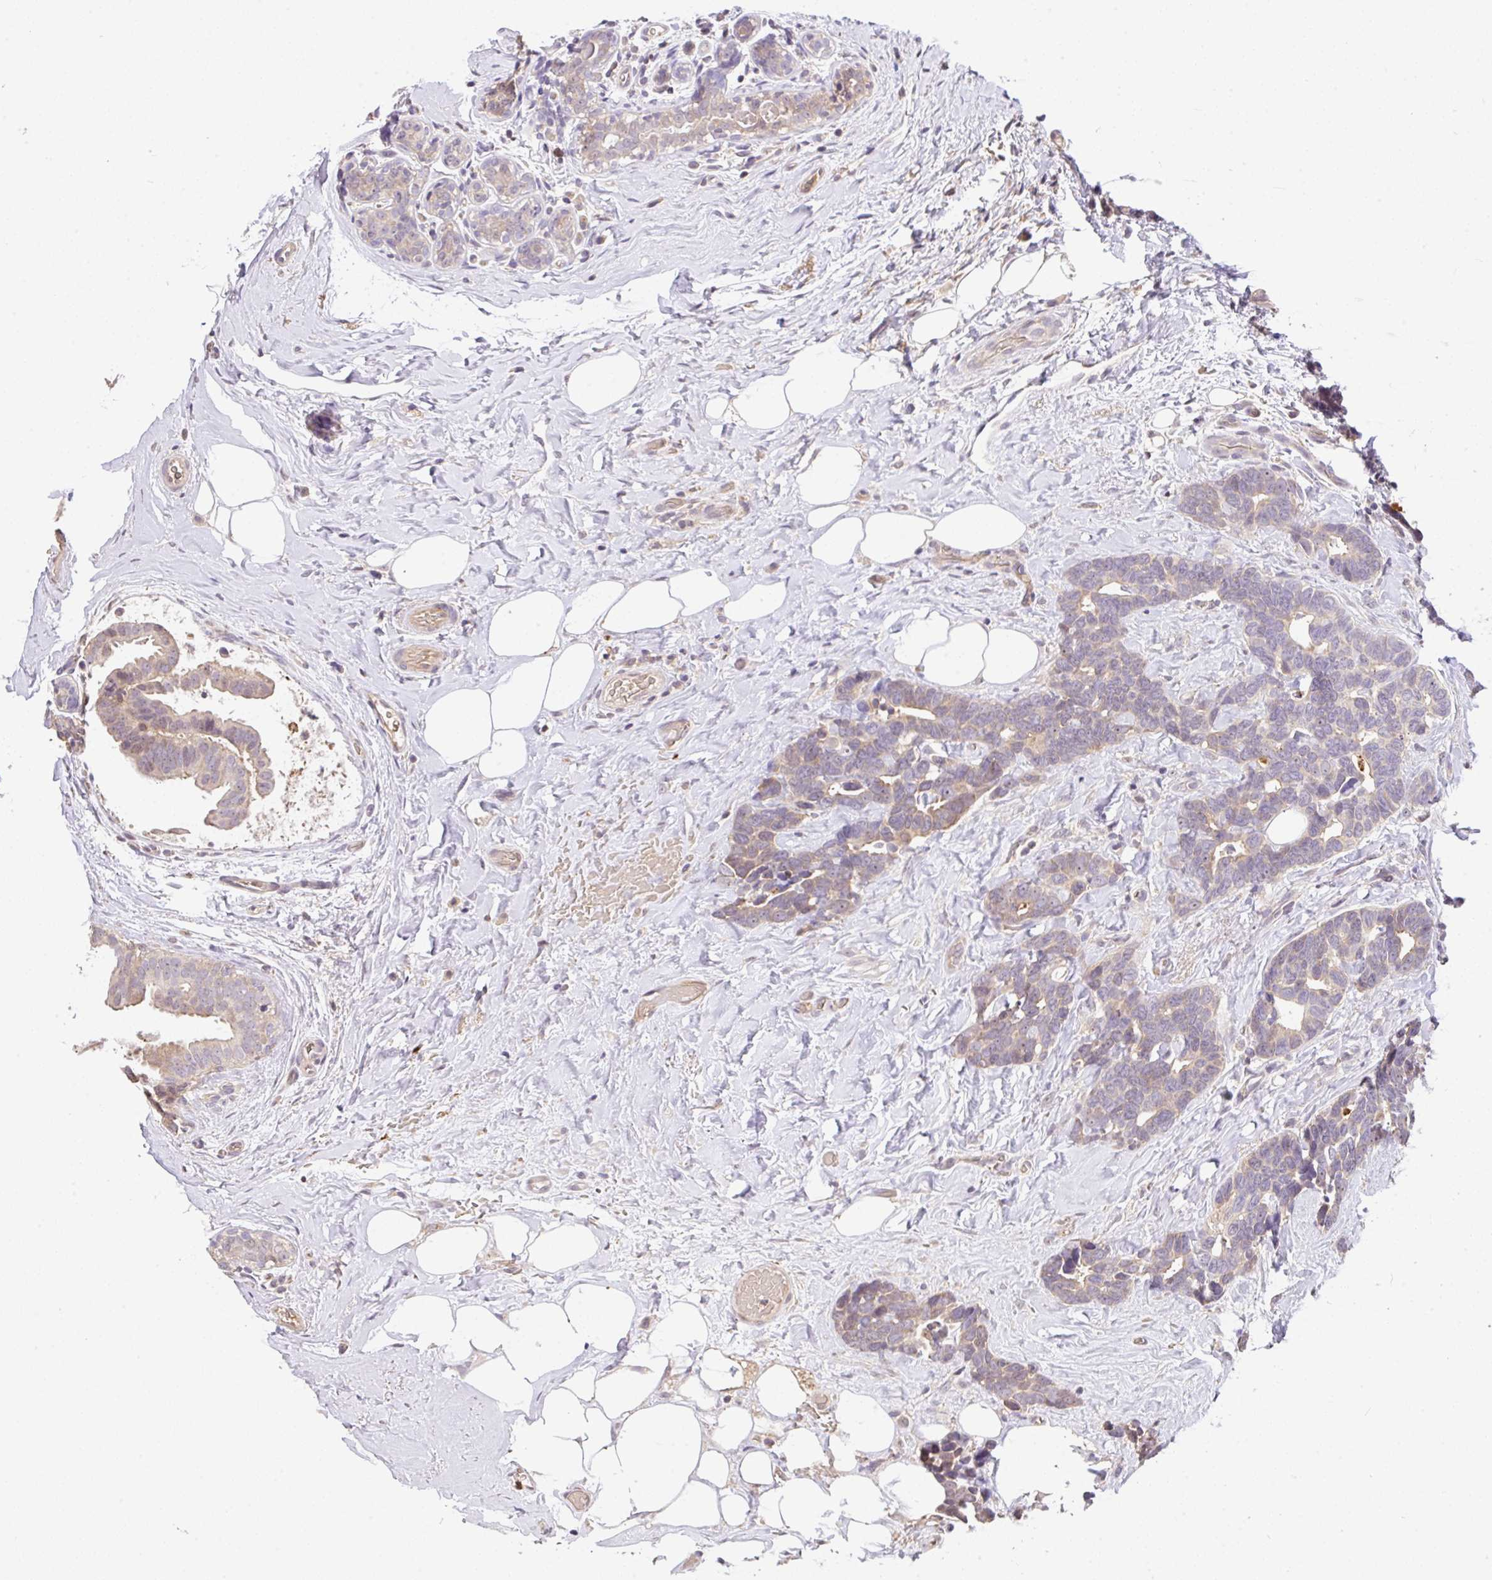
{"staining": {"intensity": "weak", "quantity": "<25%", "location": "cytoplasmic/membranous"}, "tissue": "breast cancer", "cell_type": "Tumor cells", "image_type": "cancer", "snomed": [{"axis": "morphology", "description": "Duct carcinoma"}, {"axis": "topography", "description": "Breast"}], "caption": "Human breast intraductal carcinoma stained for a protein using immunohistochemistry (IHC) shows no expression in tumor cells.", "gene": "C1QTNF9B", "patient": {"sex": "female", "age": 71}}